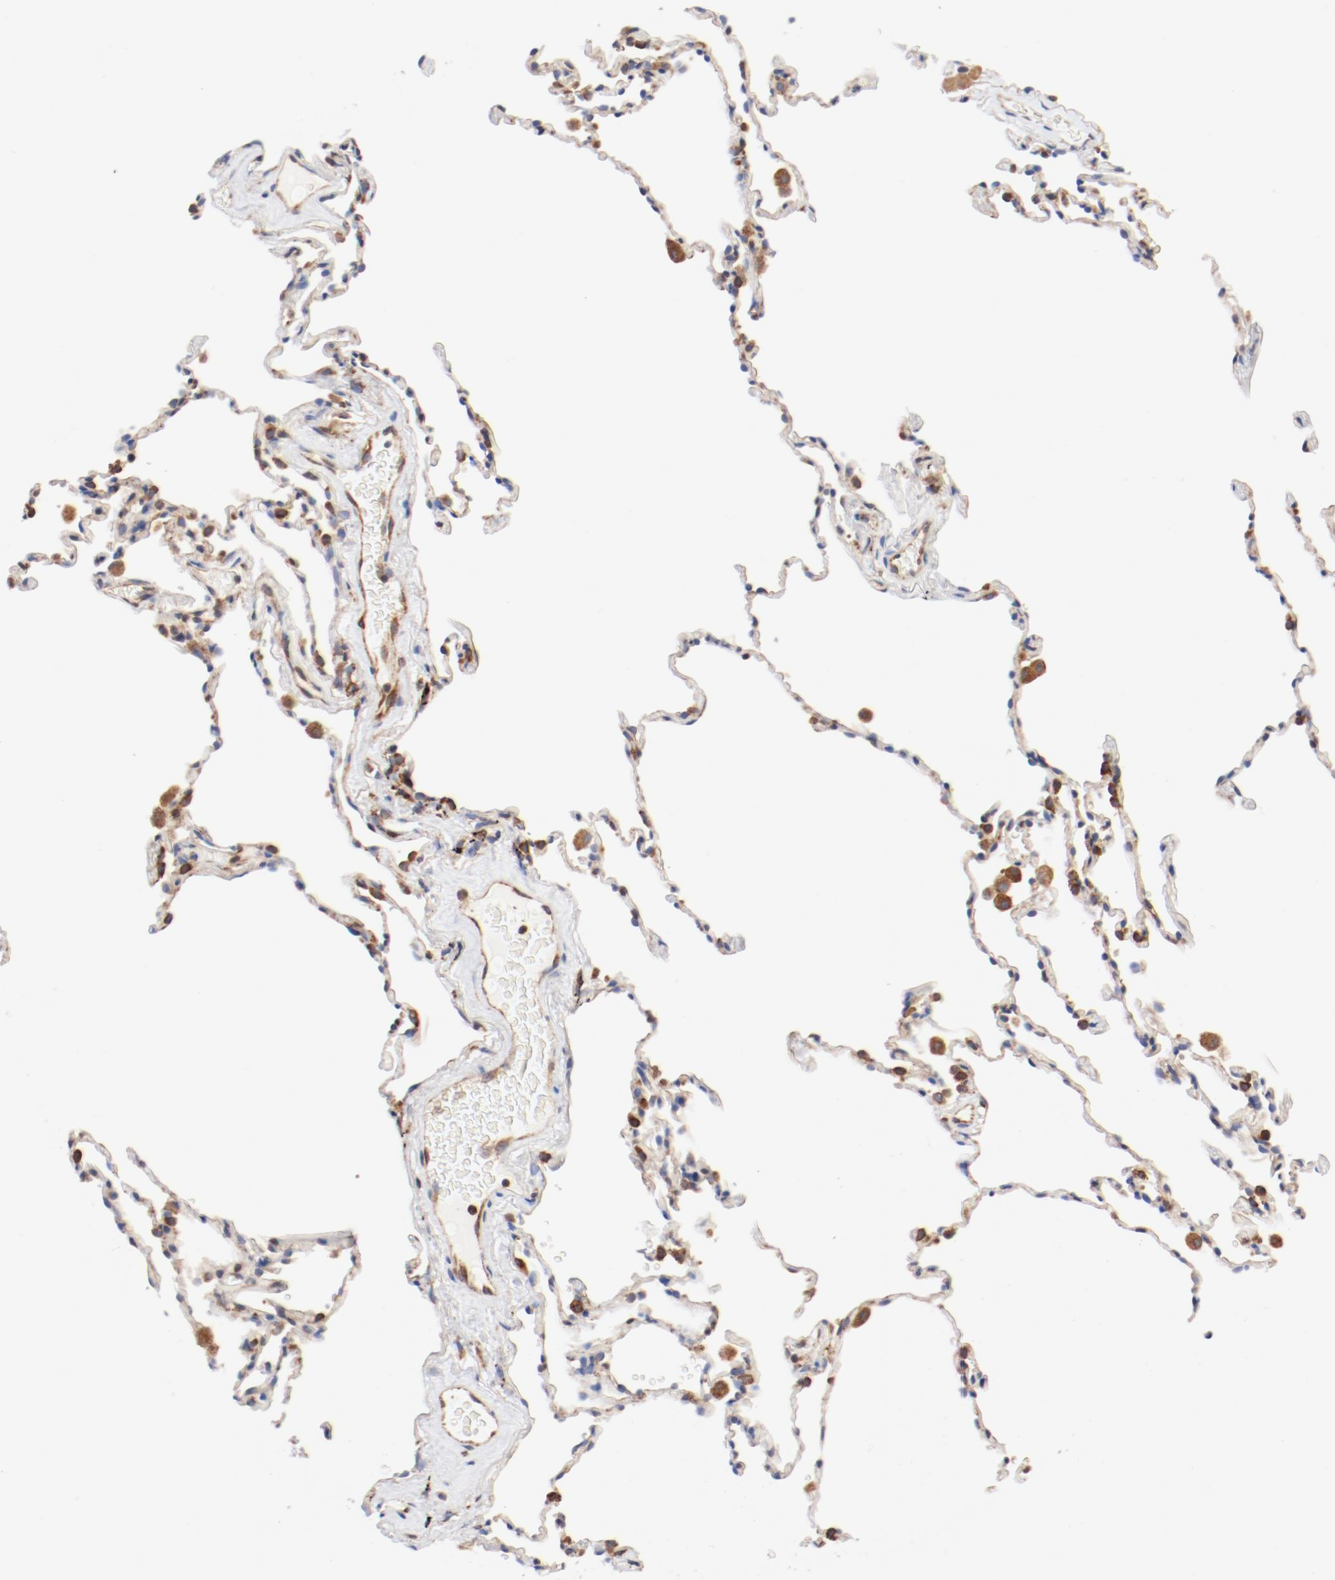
{"staining": {"intensity": "weak", "quantity": "25%-75%", "location": "cytoplasmic/membranous"}, "tissue": "lung", "cell_type": "Alveolar cells", "image_type": "normal", "snomed": [{"axis": "morphology", "description": "Normal tissue, NOS"}, {"axis": "morphology", "description": "Soft tissue tumor metastatic"}, {"axis": "topography", "description": "Lung"}], "caption": "Lung stained with IHC shows weak cytoplasmic/membranous positivity in approximately 25%-75% of alveolar cells.", "gene": "PDPK1", "patient": {"sex": "male", "age": 59}}